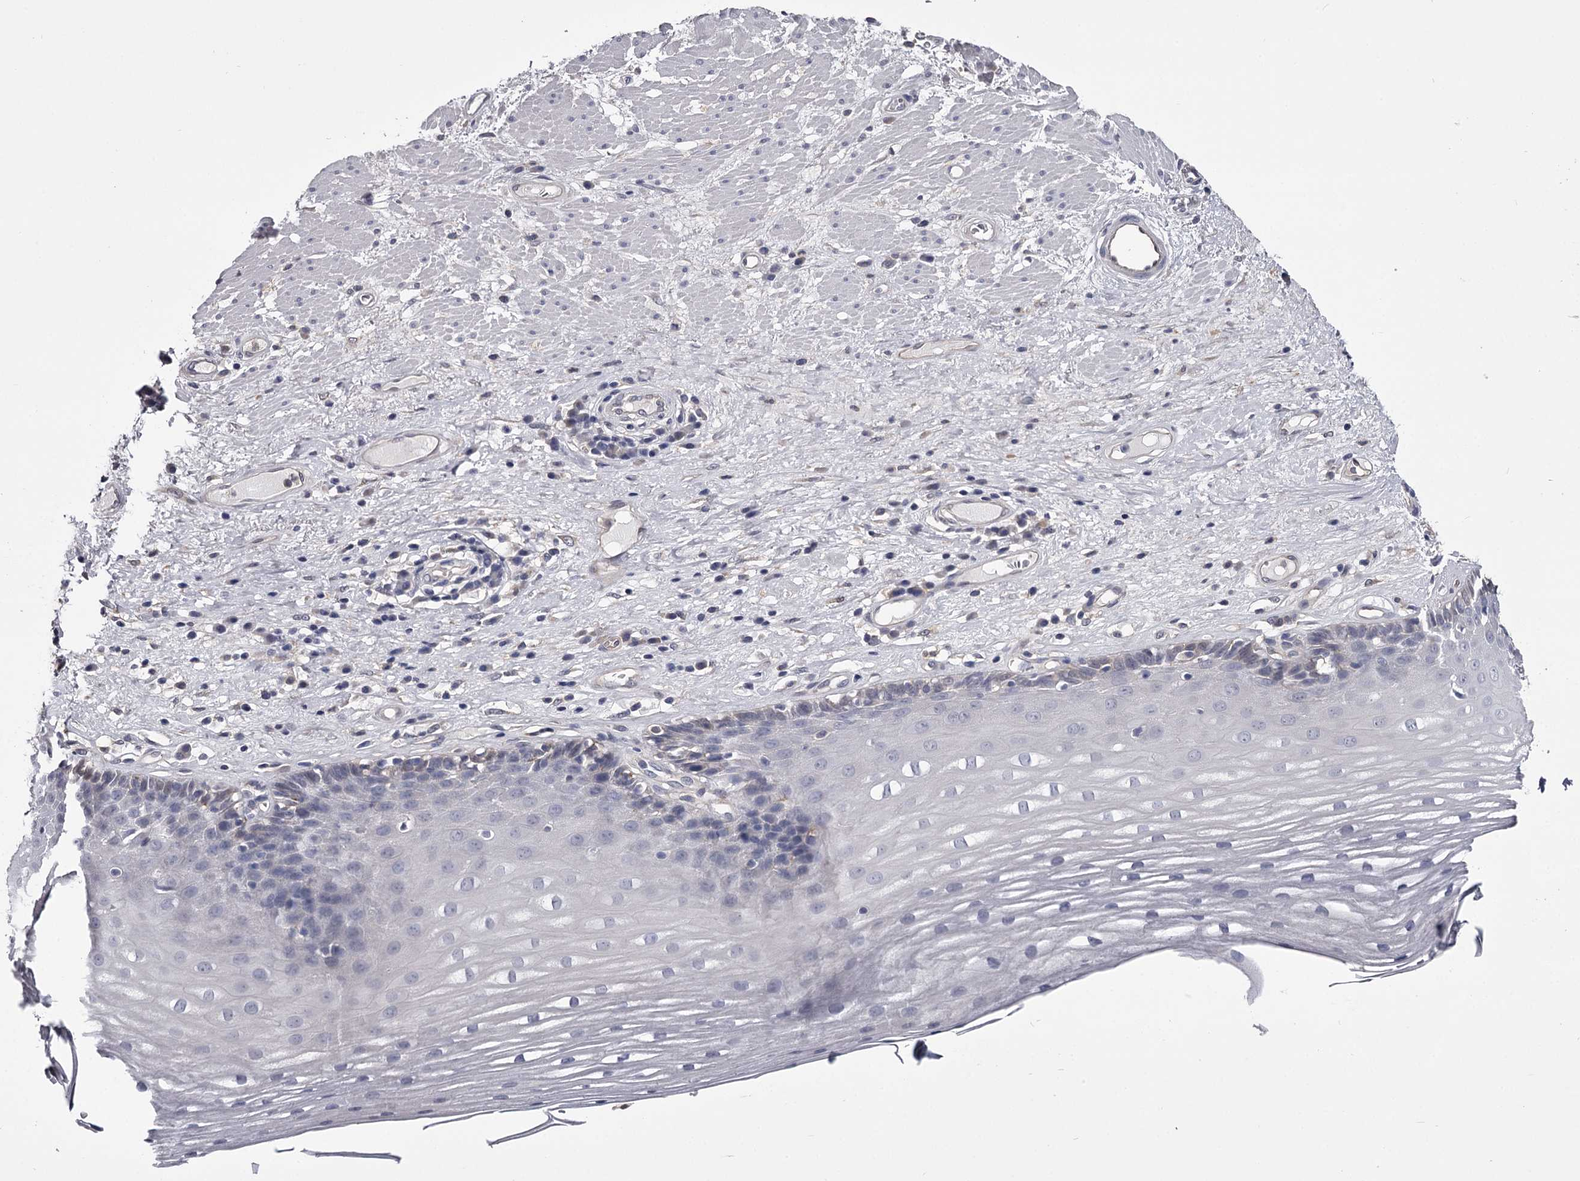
{"staining": {"intensity": "negative", "quantity": "none", "location": "none"}, "tissue": "esophagus", "cell_type": "Squamous epithelial cells", "image_type": "normal", "snomed": [{"axis": "morphology", "description": "Normal tissue, NOS"}, {"axis": "topography", "description": "Esophagus"}], "caption": "Immunohistochemistry (IHC) of unremarkable esophagus exhibits no staining in squamous epithelial cells.", "gene": "GSTO1", "patient": {"sex": "male", "age": 62}}